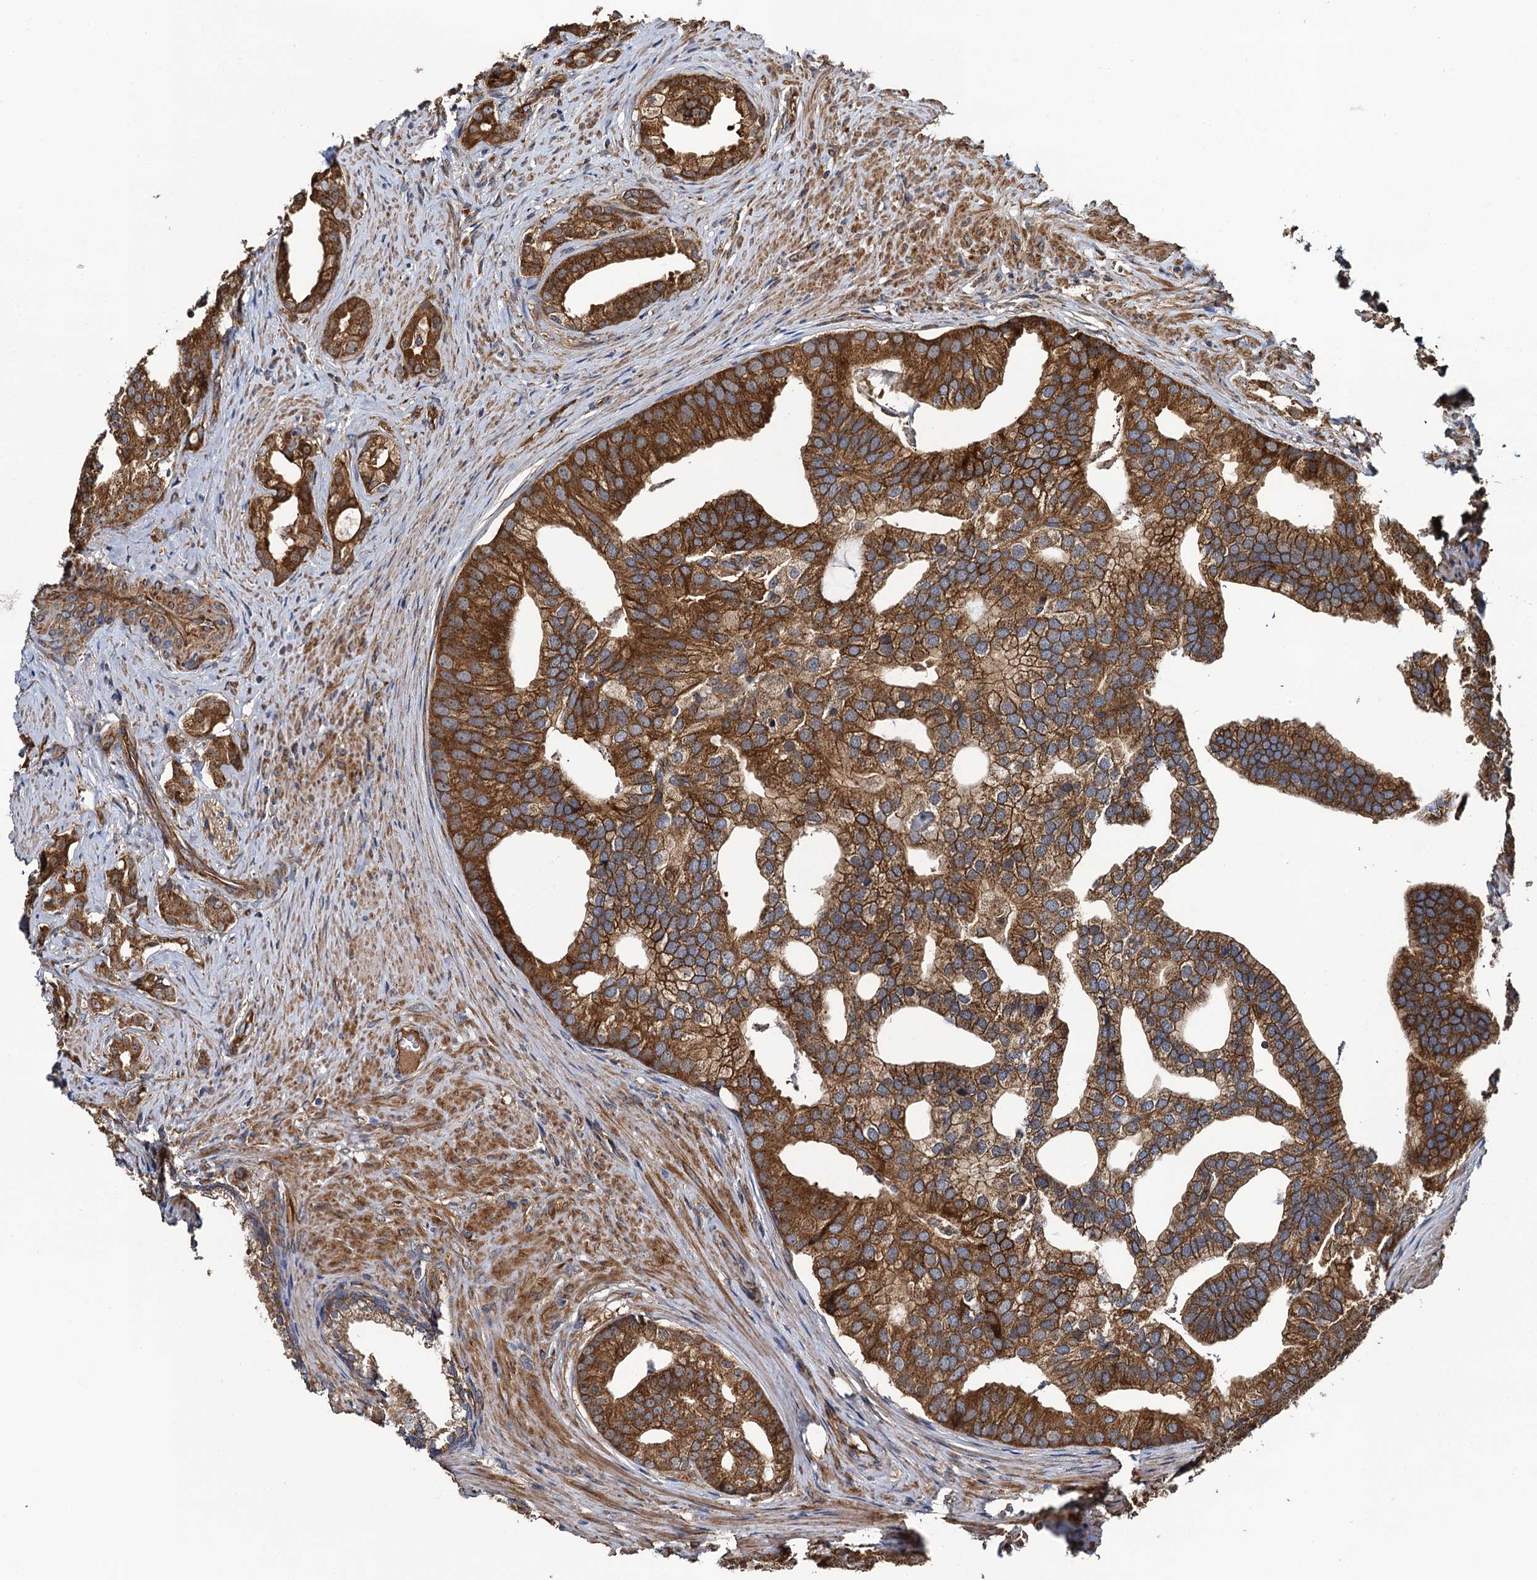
{"staining": {"intensity": "strong", "quantity": ">75%", "location": "cytoplasmic/membranous"}, "tissue": "prostate cancer", "cell_type": "Tumor cells", "image_type": "cancer", "snomed": [{"axis": "morphology", "description": "Adenocarcinoma, Low grade"}, {"axis": "topography", "description": "Prostate"}], "caption": "Human prostate cancer stained with a brown dye reveals strong cytoplasmic/membranous positive staining in about >75% of tumor cells.", "gene": "NEK1", "patient": {"sex": "male", "age": 71}}